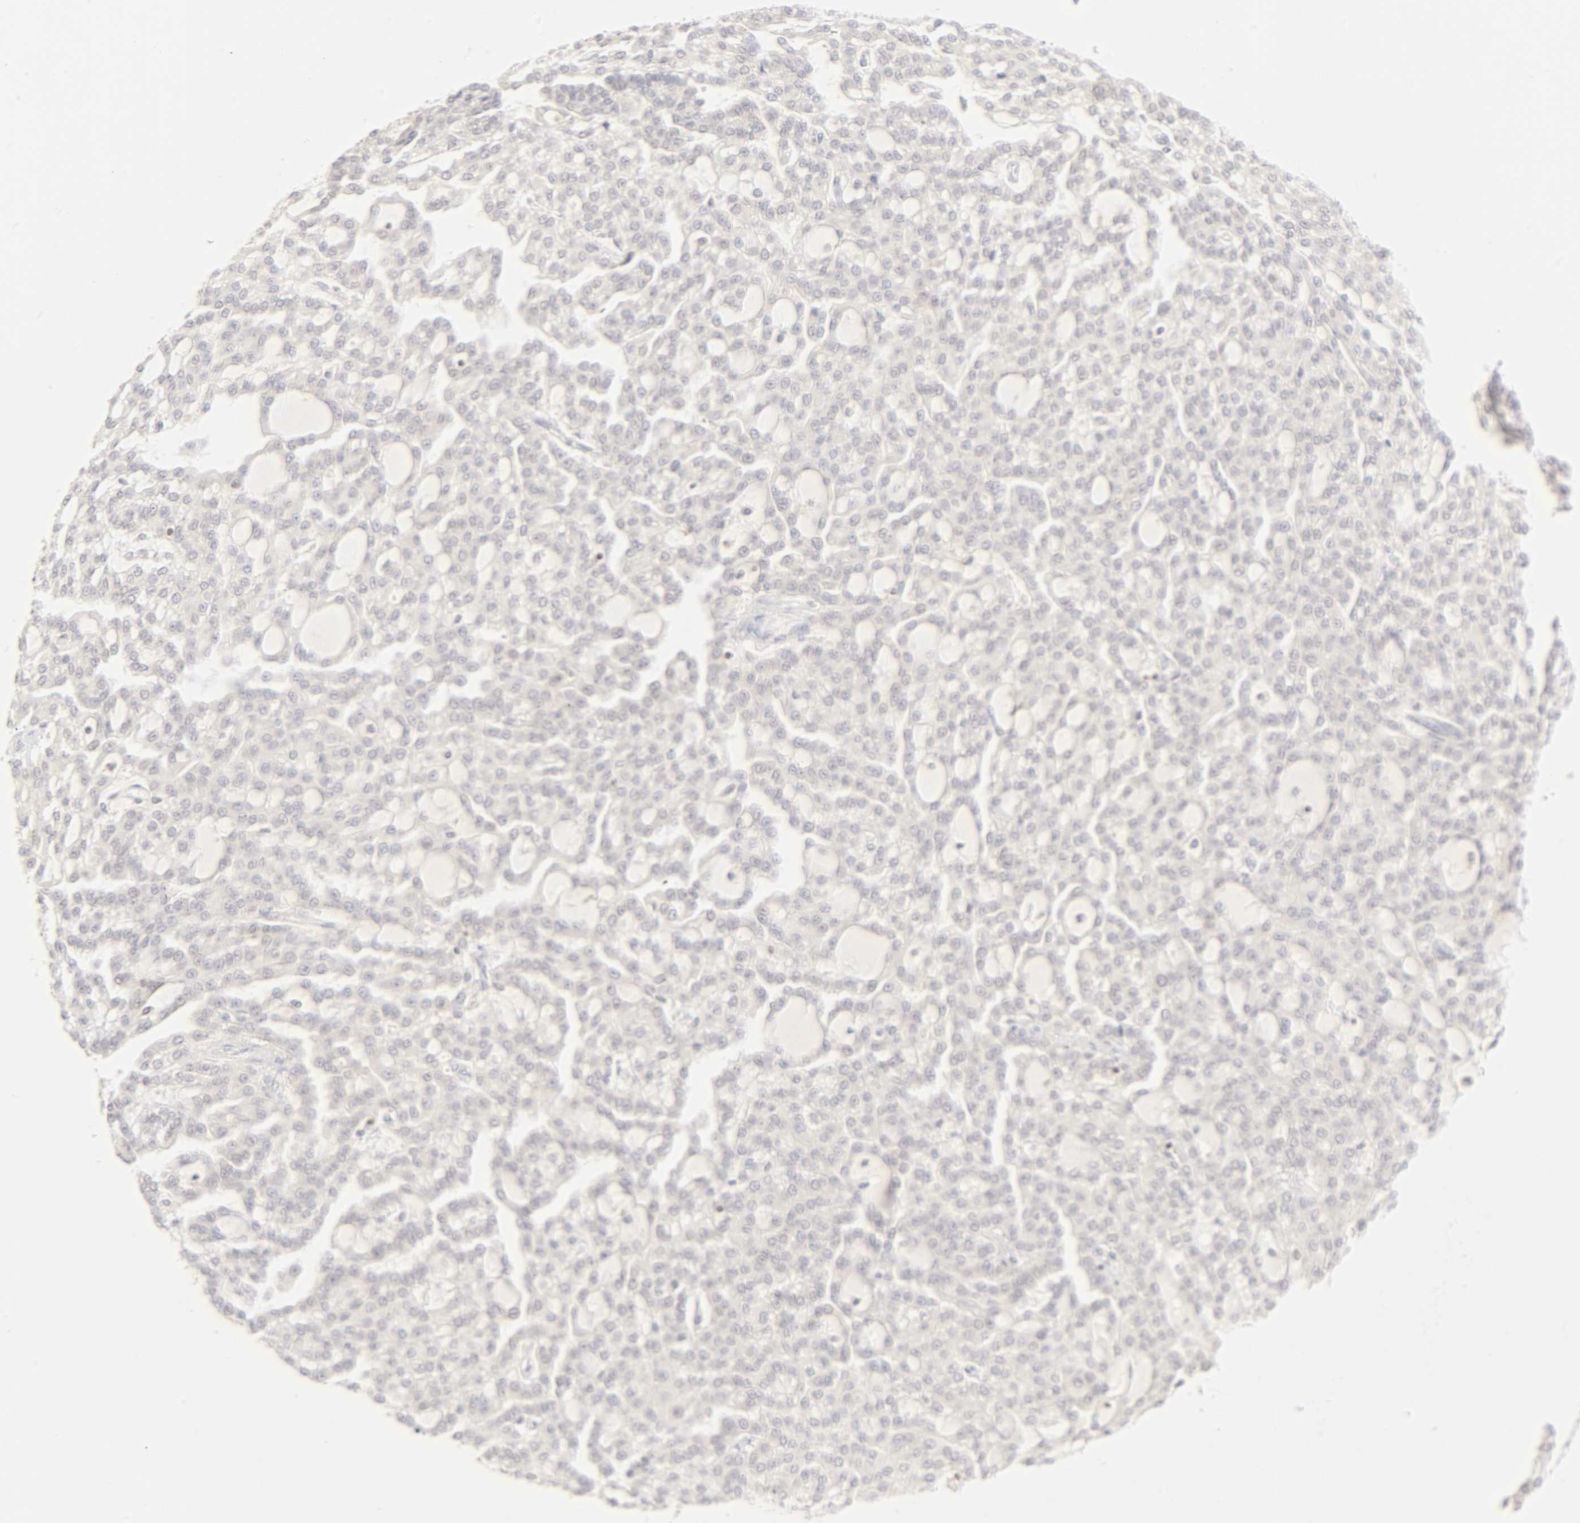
{"staining": {"intensity": "negative", "quantity": "none", "location": "none"}, "tissue": "renal cancer", "cell_type": "Tumor cells", "image_type": "cancer", "snomed": [{"axis": "morphology", "description": "Adenocarcinoma, NOS"}, {"axis": "topography", "description": "Kidney"}], "caption": "IHC histopathology image of renal adenocarcinoma stained for a protein (brown), which demonstrates no expression in tumor cells.", "gene": "KIF2A", "patient": {"sex": "male", "age": 63}}